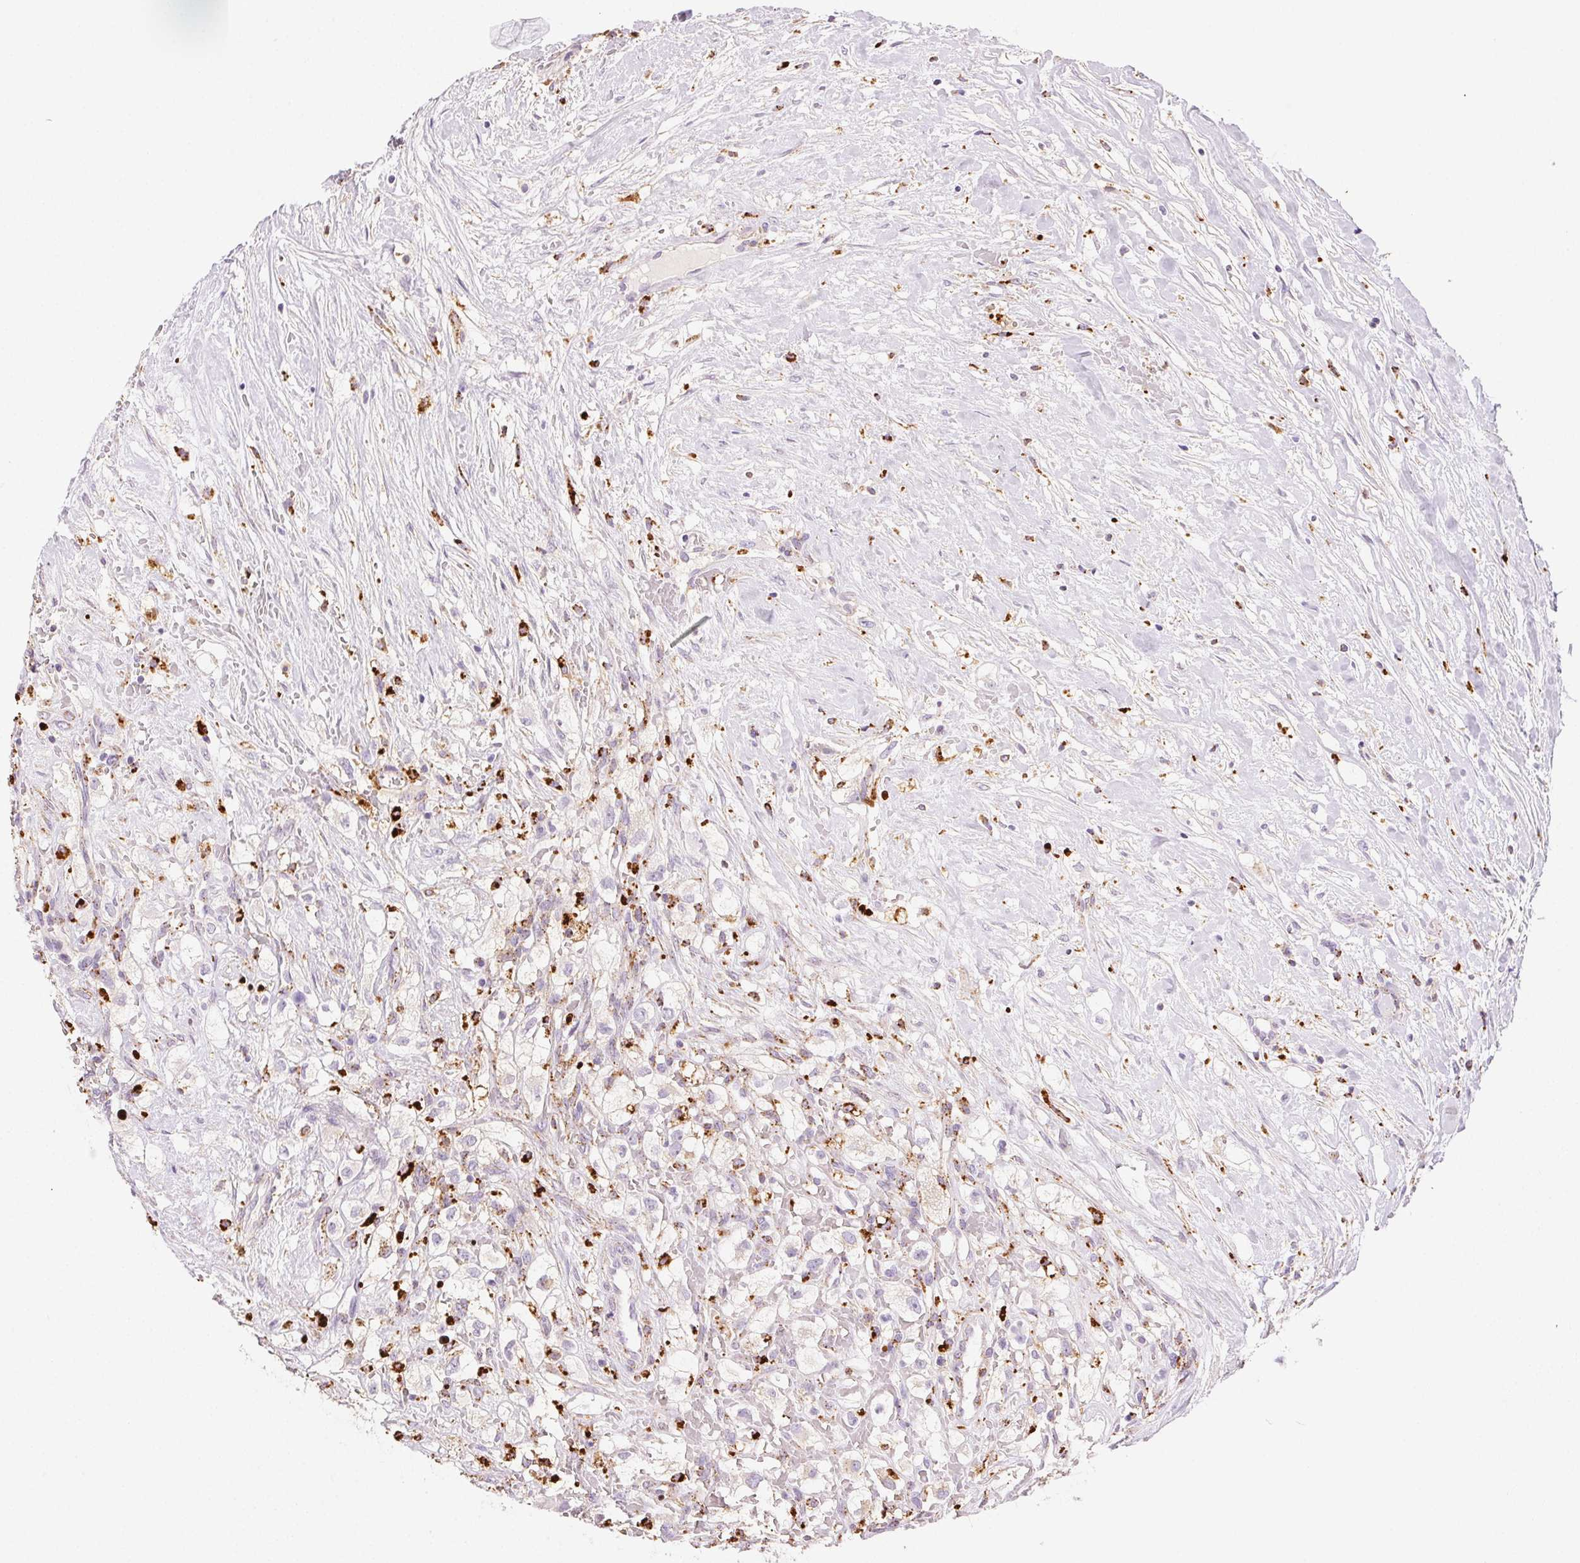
{"staining": {"intensity": "negative", "quantity": "none", "location": "none"}, "tissue": "renal cancer", "cell_type": "Tumor cells", "image_type": "cancer", "snomed": [{"axis": "morphology", "description": "Adenocarcinoma, NOS"}, {"axis": "topography", "description": "Kidney"}], "caption": "This is an immunohistochemistry histopathology image of human renal adenocarcinoma. There is no expression in tumor cells.", "gene": "SCPEP1", "patient": {"sex": "male", "age": 59}}